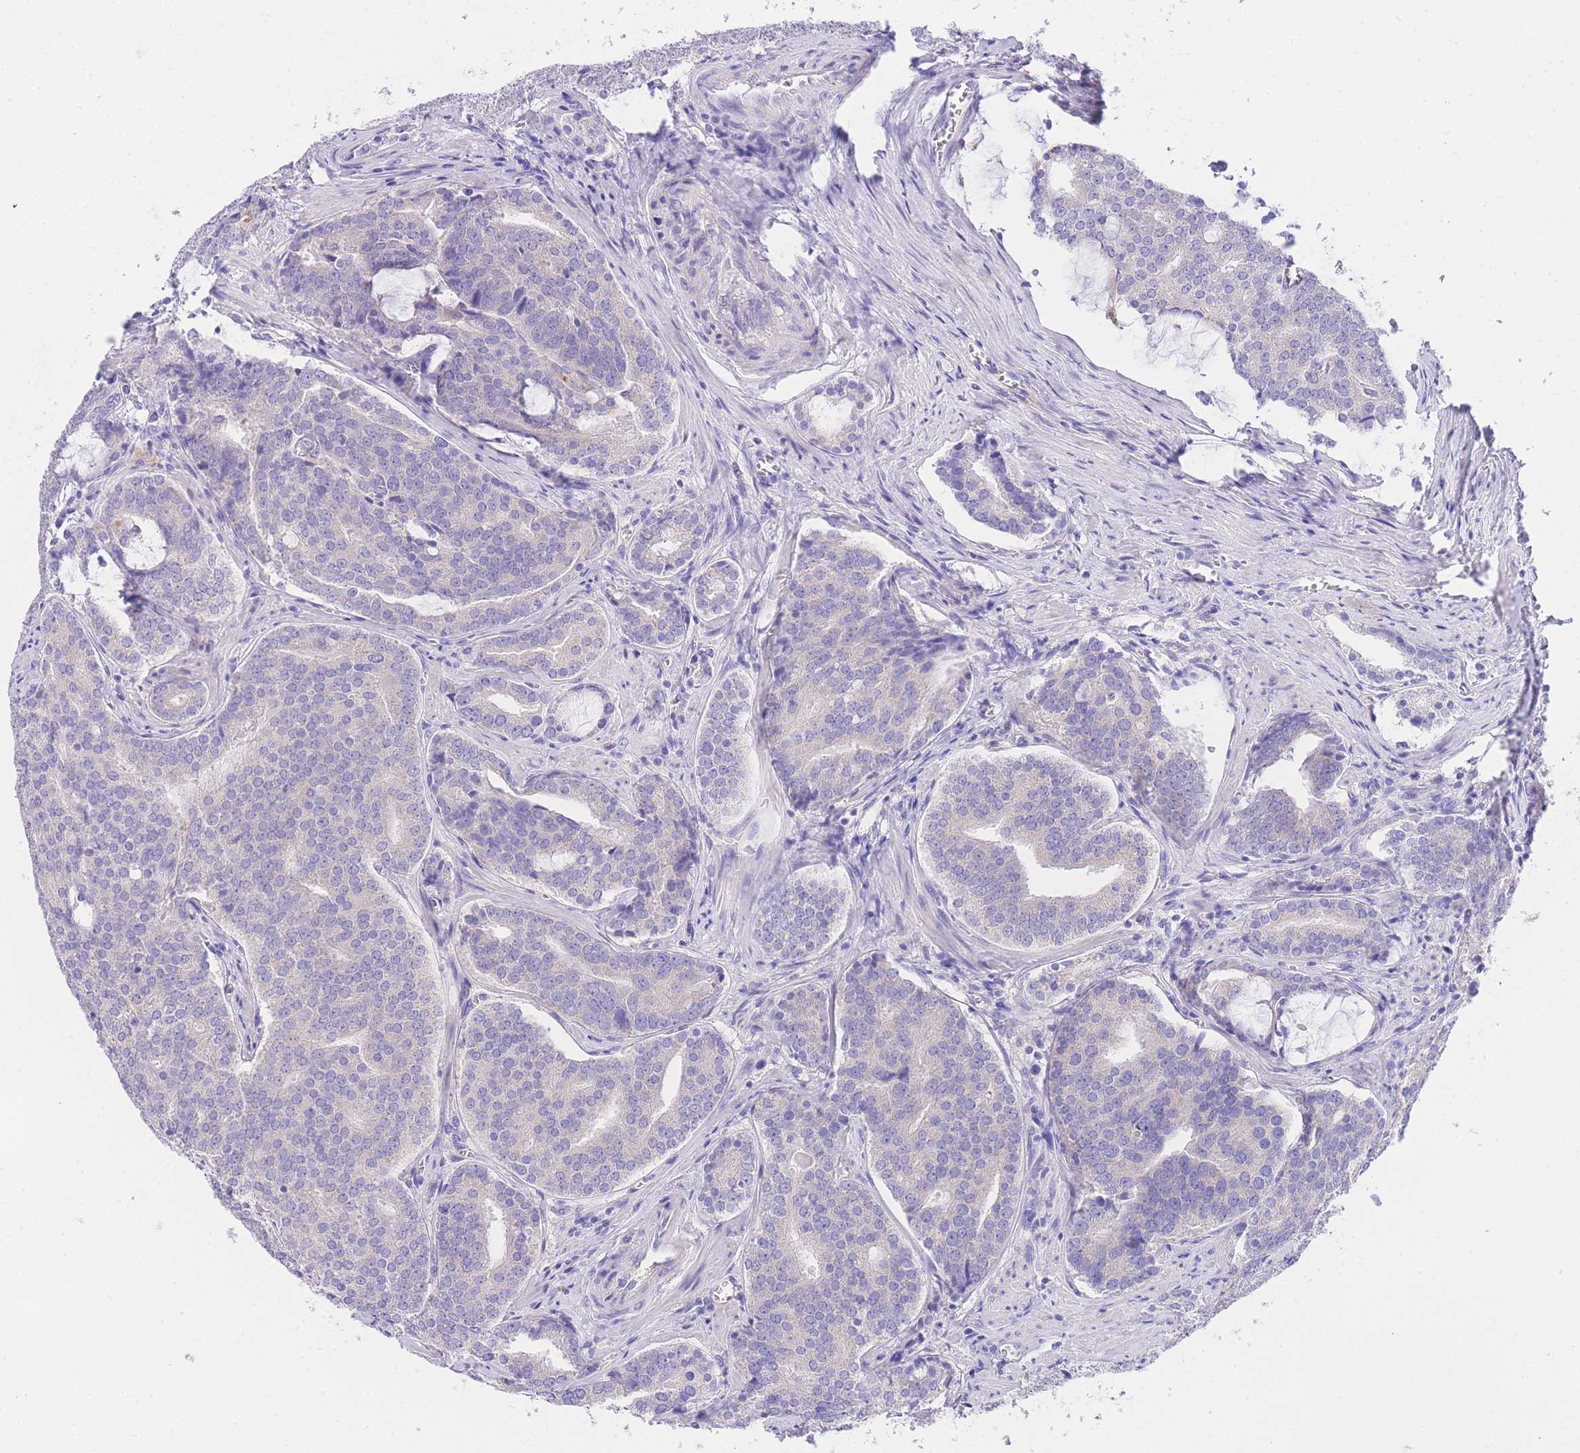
{"staining": {"intensity": "negative", "quantity": "none", "location": "none"}, "tissue": "prostate cancer", "cell_type": "Tumor cells", "image_type": "cancer", "snomed": [{"axis": "morphology", "description": "Adenocarcinoma, High grade"}, {"axis": "topography", "description": "Prostate"}], "caption": "Adenocarcinoma (high-grade) (prostate) stained for a protein using IHC exhibits no positivity tumor cells.", "gene": "EPN2", "patient": {"sex": "male", "age": 55}}